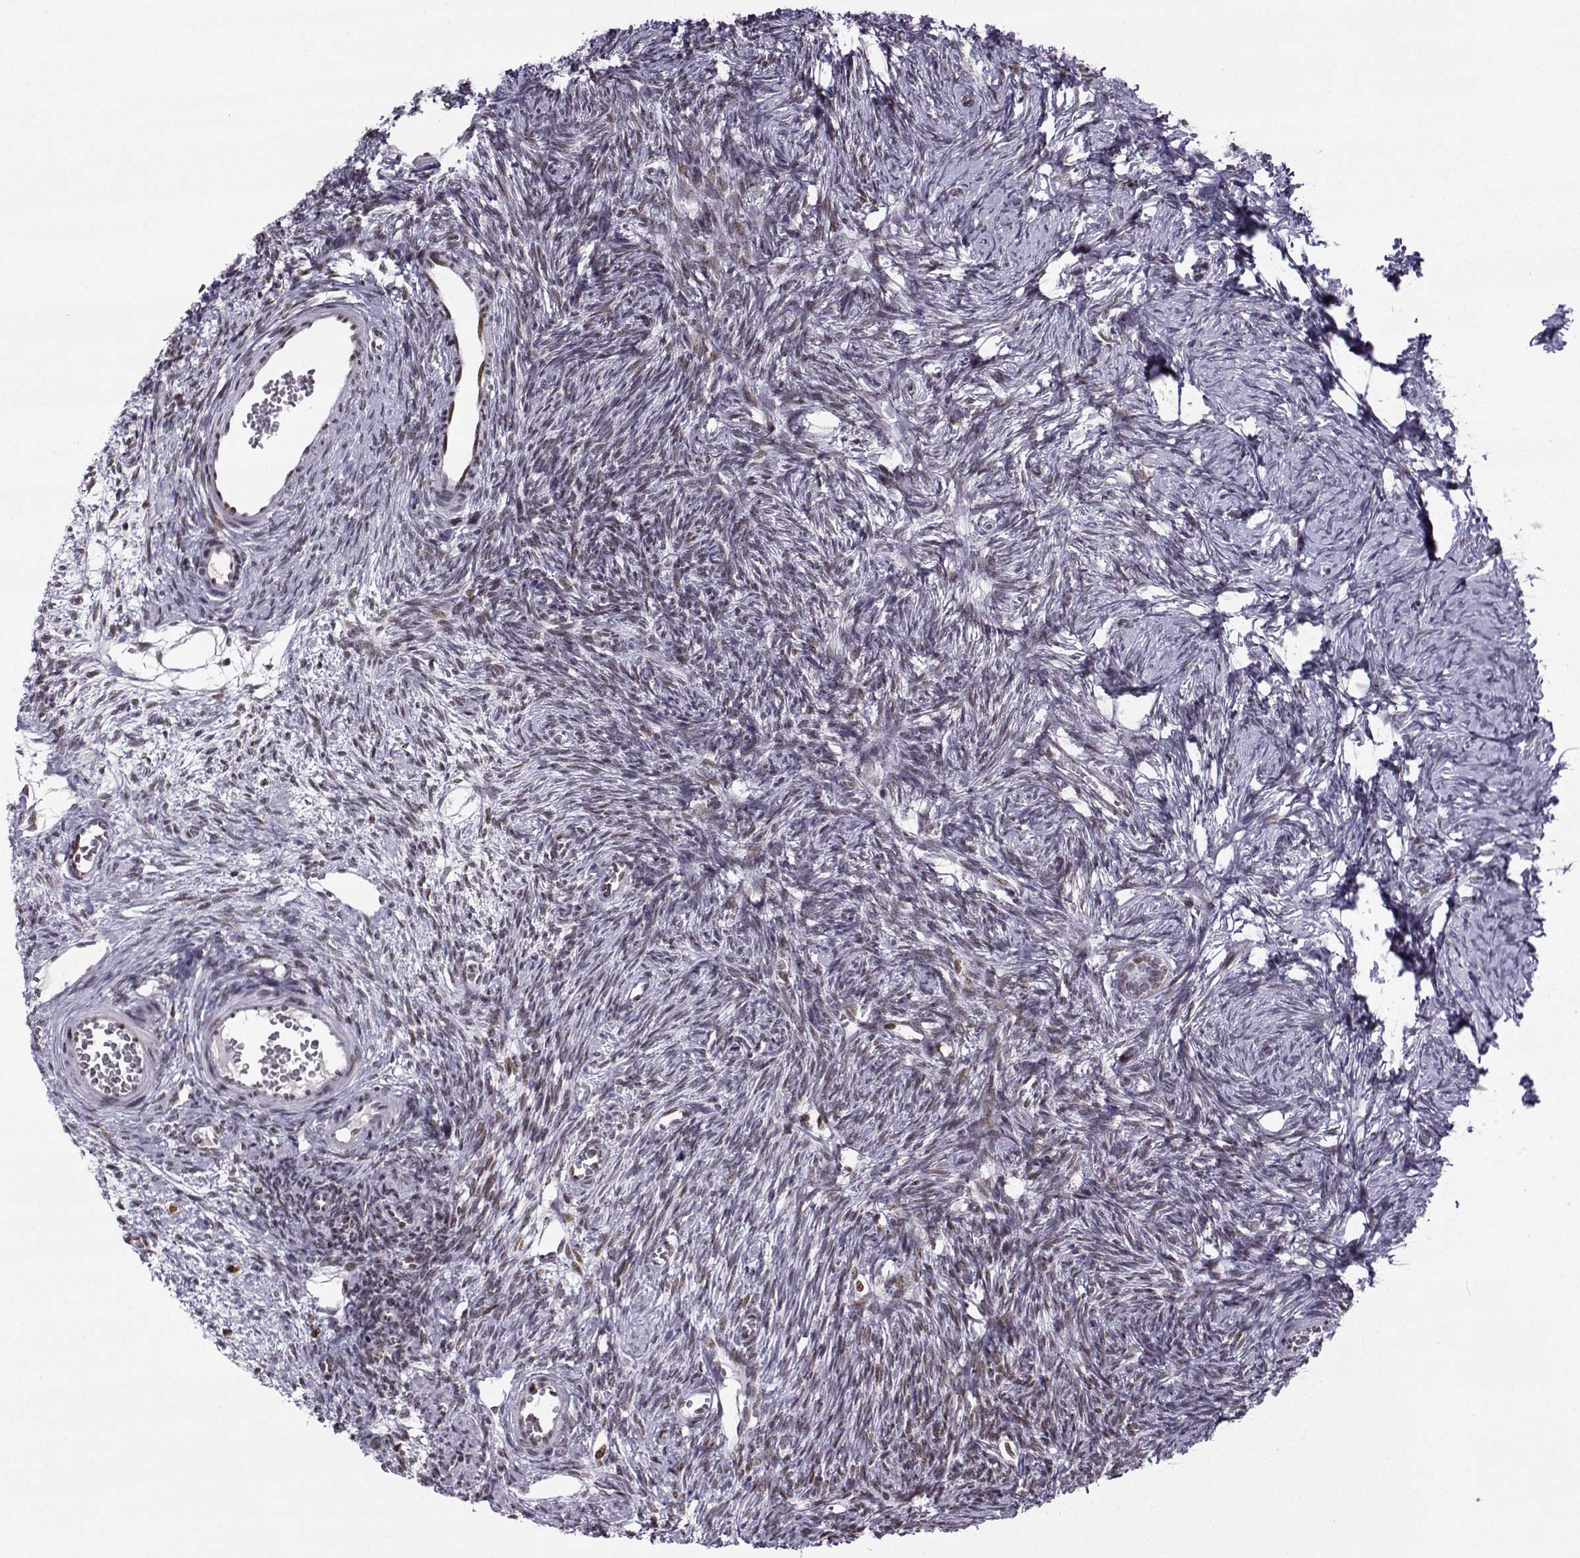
{"staining": {"intensity": "negative", "quantity": "none", "location": "none"}, "tissue": "ovary", "cell_type": "Follicle cells", "image_type": "normal", "snomed": [{"axis": "morphology", "description": "Normal tissue, NOS"}, {"axis": "topography", "description": "Ovary"}], "caption": "A histopathology image of human ovary is negative for staining in follicle cells. (DAB (3,3'-diaminobenzidine) IHC visualized using brightfield microscopy, high magnification).", "gene": "ZNF19", "patient": {"sex": "female", "age": 27}}